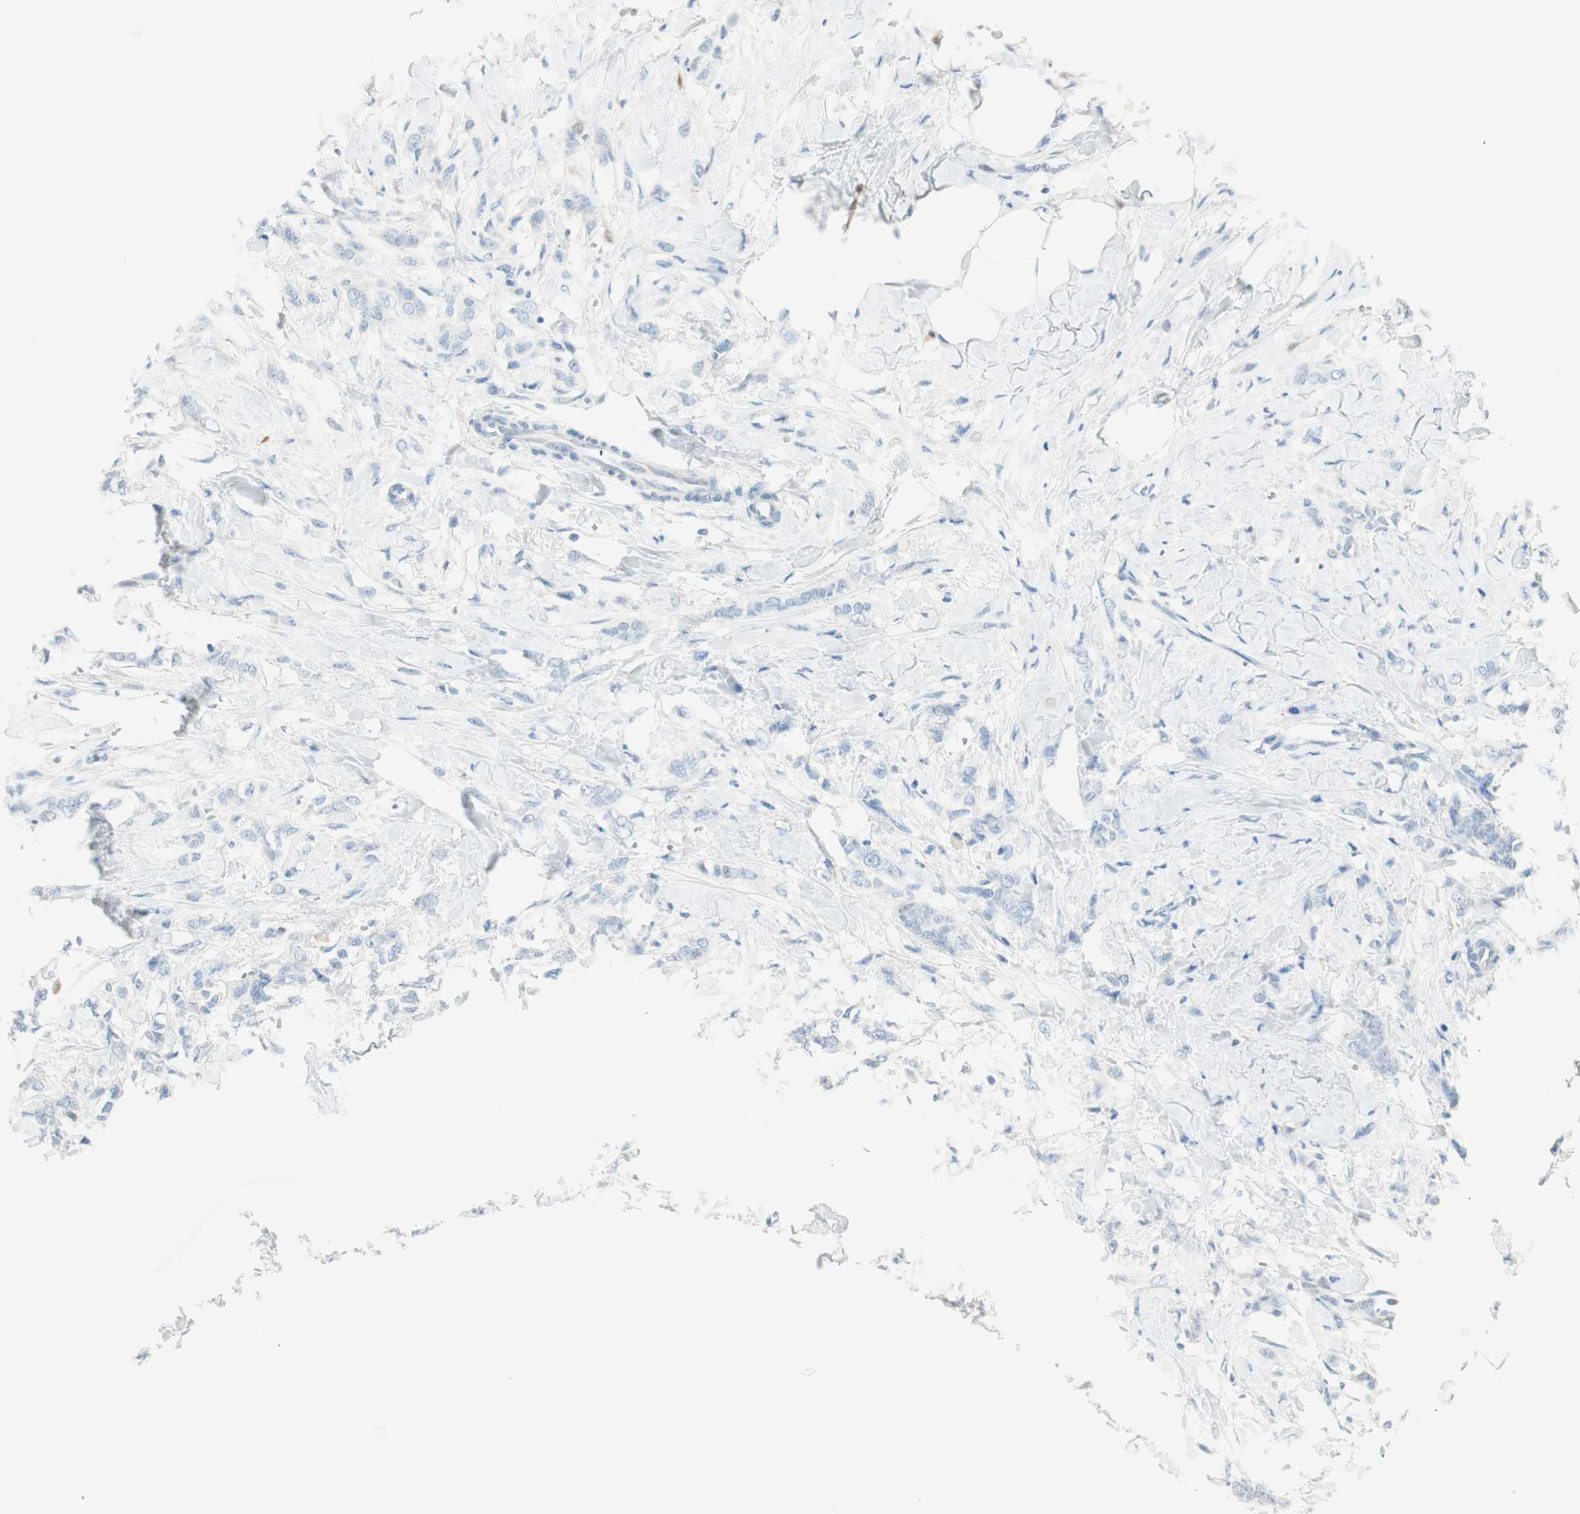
{"staining": {"intensity": "negative", "quantity": "none", "location": "none"}, "tissue": "breast cancer", "cell_type": "Tumor cells", "image_type": "cancer", "snomed": [{"axis": "morphology", "description": "Lobular carcinoma, in situ"}, {"axis": "morphology", "description": "Lobular carcinoma"}, {"axis": "topography", "description": "Breast"}], "caption": "DAB (3,3'-diaminobenzidine) immunohistochemical staining of breast lobular carcinoma in situ demonstrates no significant expression in tumor cells. Brightfield microscopy of immunohistochemistry stained with DAB (brown) and hematoxylin (blue), captured at high magnification.", "gene": "HPGD", "patient": {"sex": "female", "age": 41}}